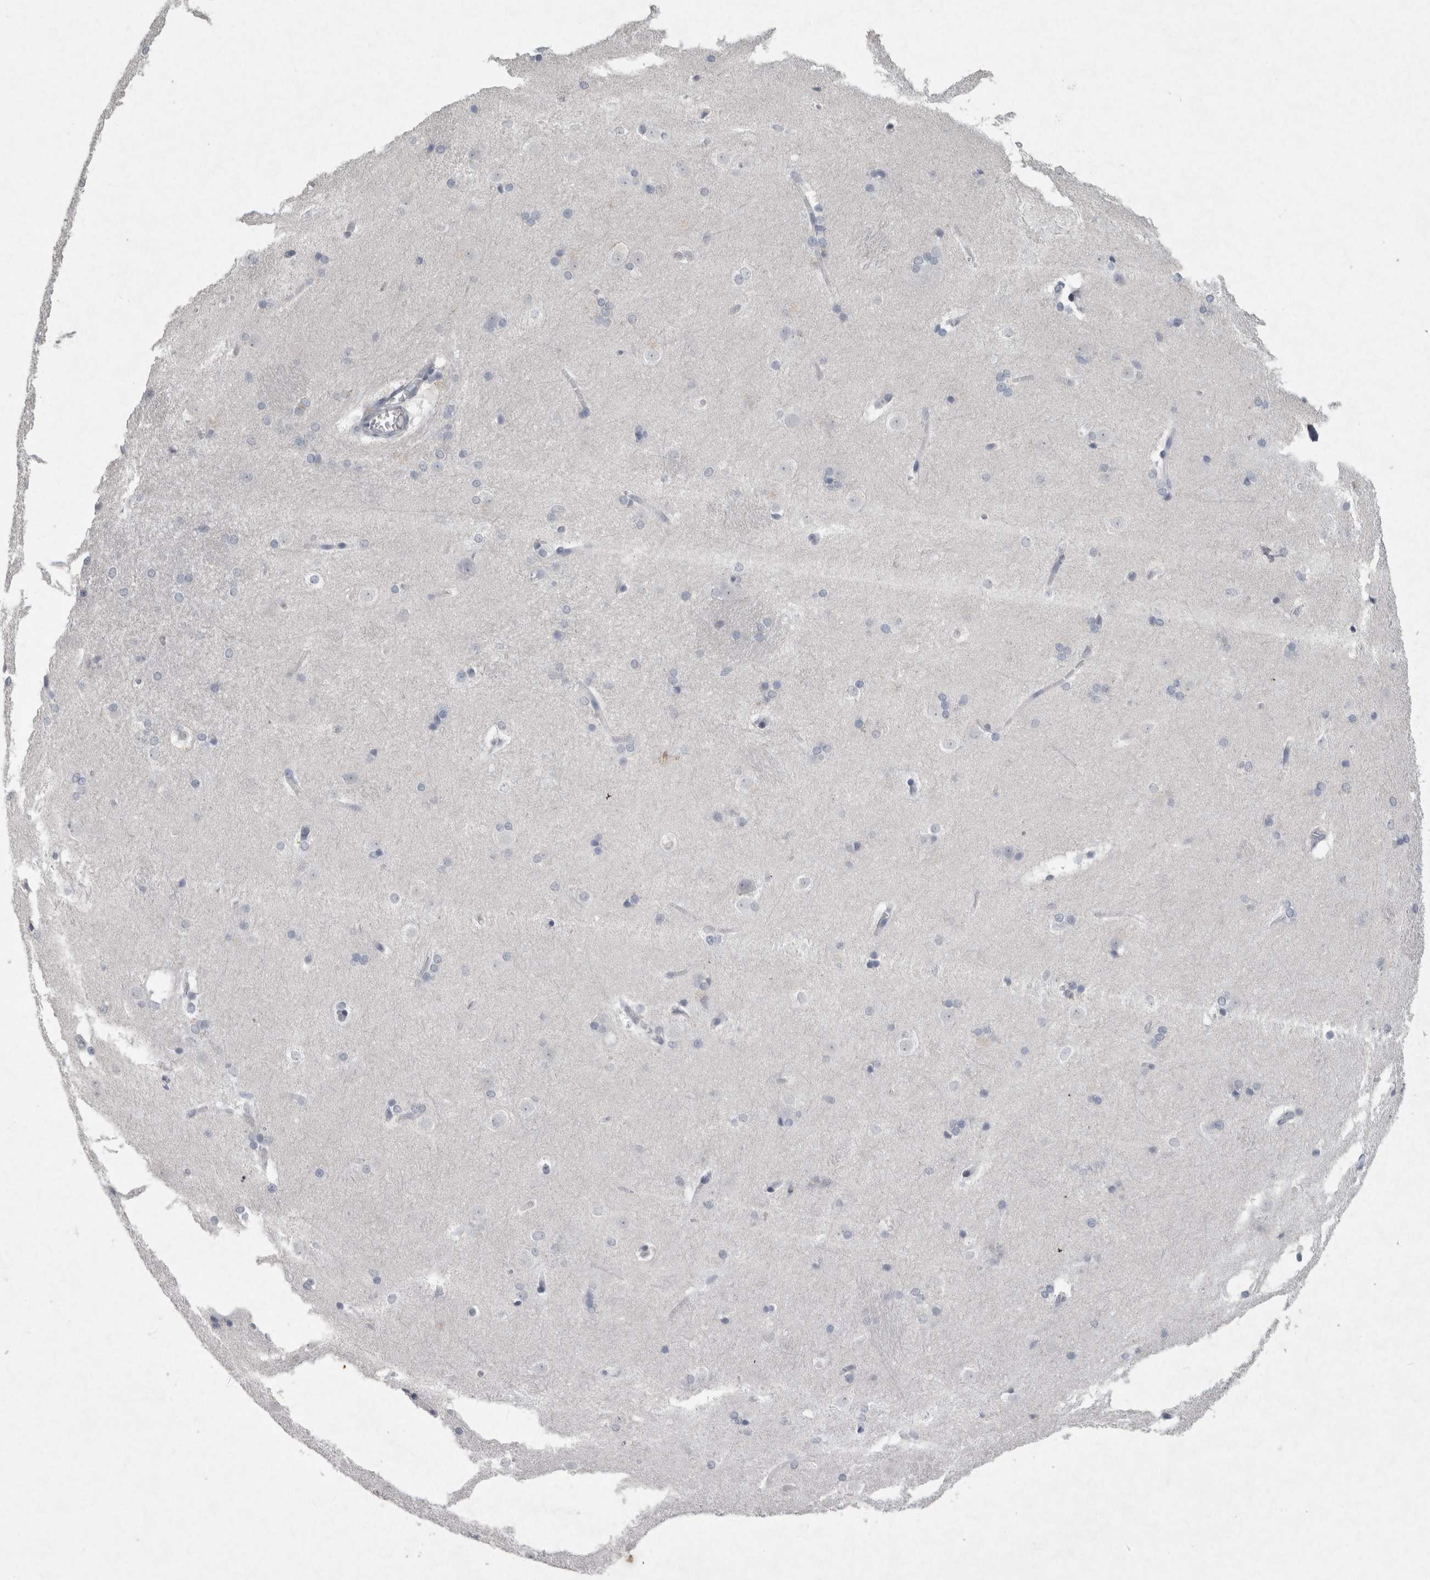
{"staining": {"intensity": "negative", "quantity": "none", "location": "none"}, "tissue": "caudate", "cell_type": "Glial cells", "image_type": "normal", "snomed": [{"axis": "morphology", "description": "Normal tissue, NOS"}, {"axis": "topography", "description": "Lateral ventricle wall"}], "caption": "Caudate stained for a protein using immunohistochemistry (IHC) displays no staining glial cells.", "gene": "PDX1", "patient": {"sex": "female", "age": 19}}